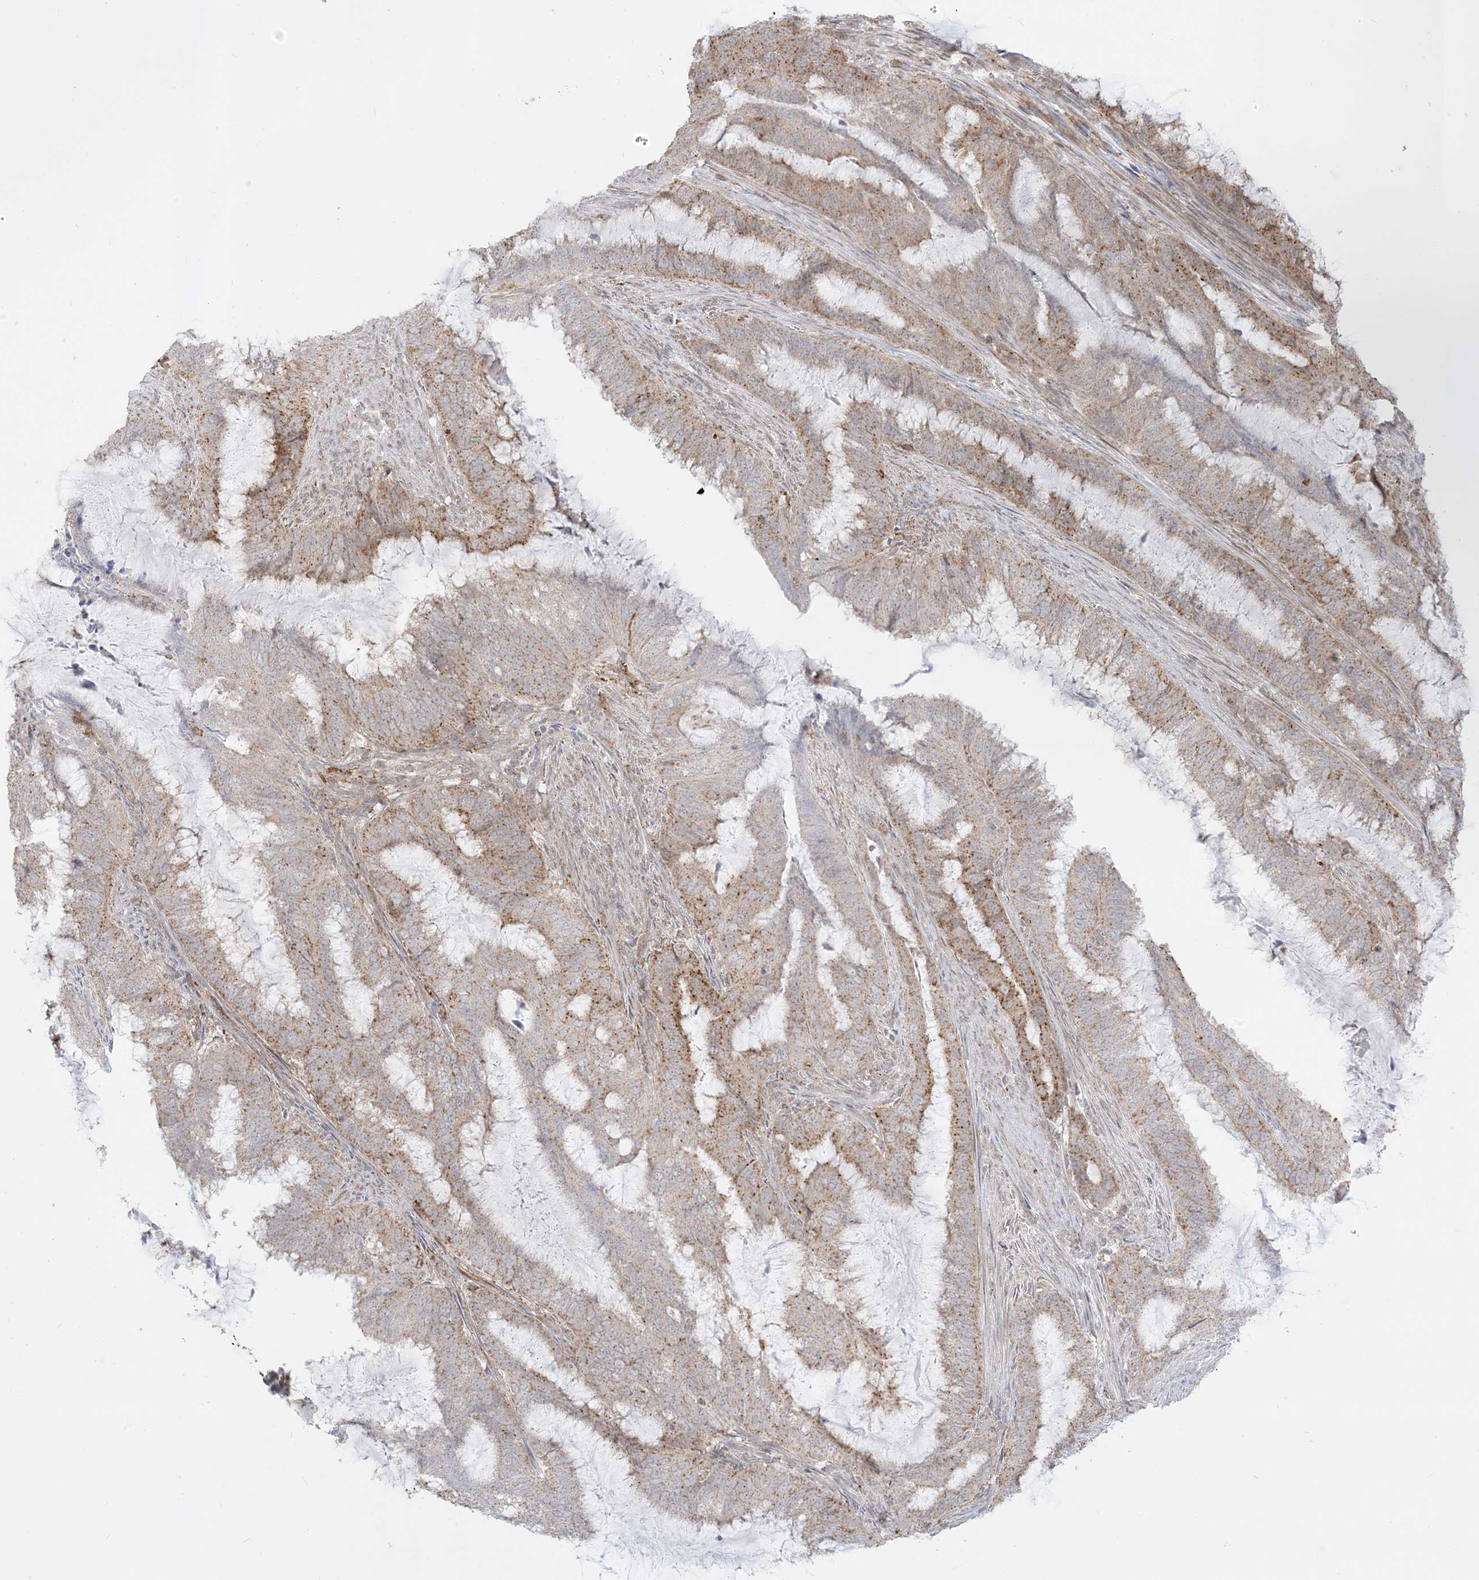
{"staining": {"intensity": "moderate", "quantity": "25%-75%", "location": "cytoplasmic/membranous"}, "tissue": "endometrial cancer", "cell_type": "Tumor cells", "image_type": "cancer", "snomed": [{"axis": "morphology", "description": "Adenocarcinoma, NOS"}, {"axis": "topography", "description": "Endometrium"}], "caption": "Brown immunohistochemical staining in human endometrial adenocarcinoma exhibits moderate cytoplasmic/membranous positivity in approximately 25%-75% of tumor cells.", "gene": "KANSL3", "patient": {"sex": "female", "age": 51}}